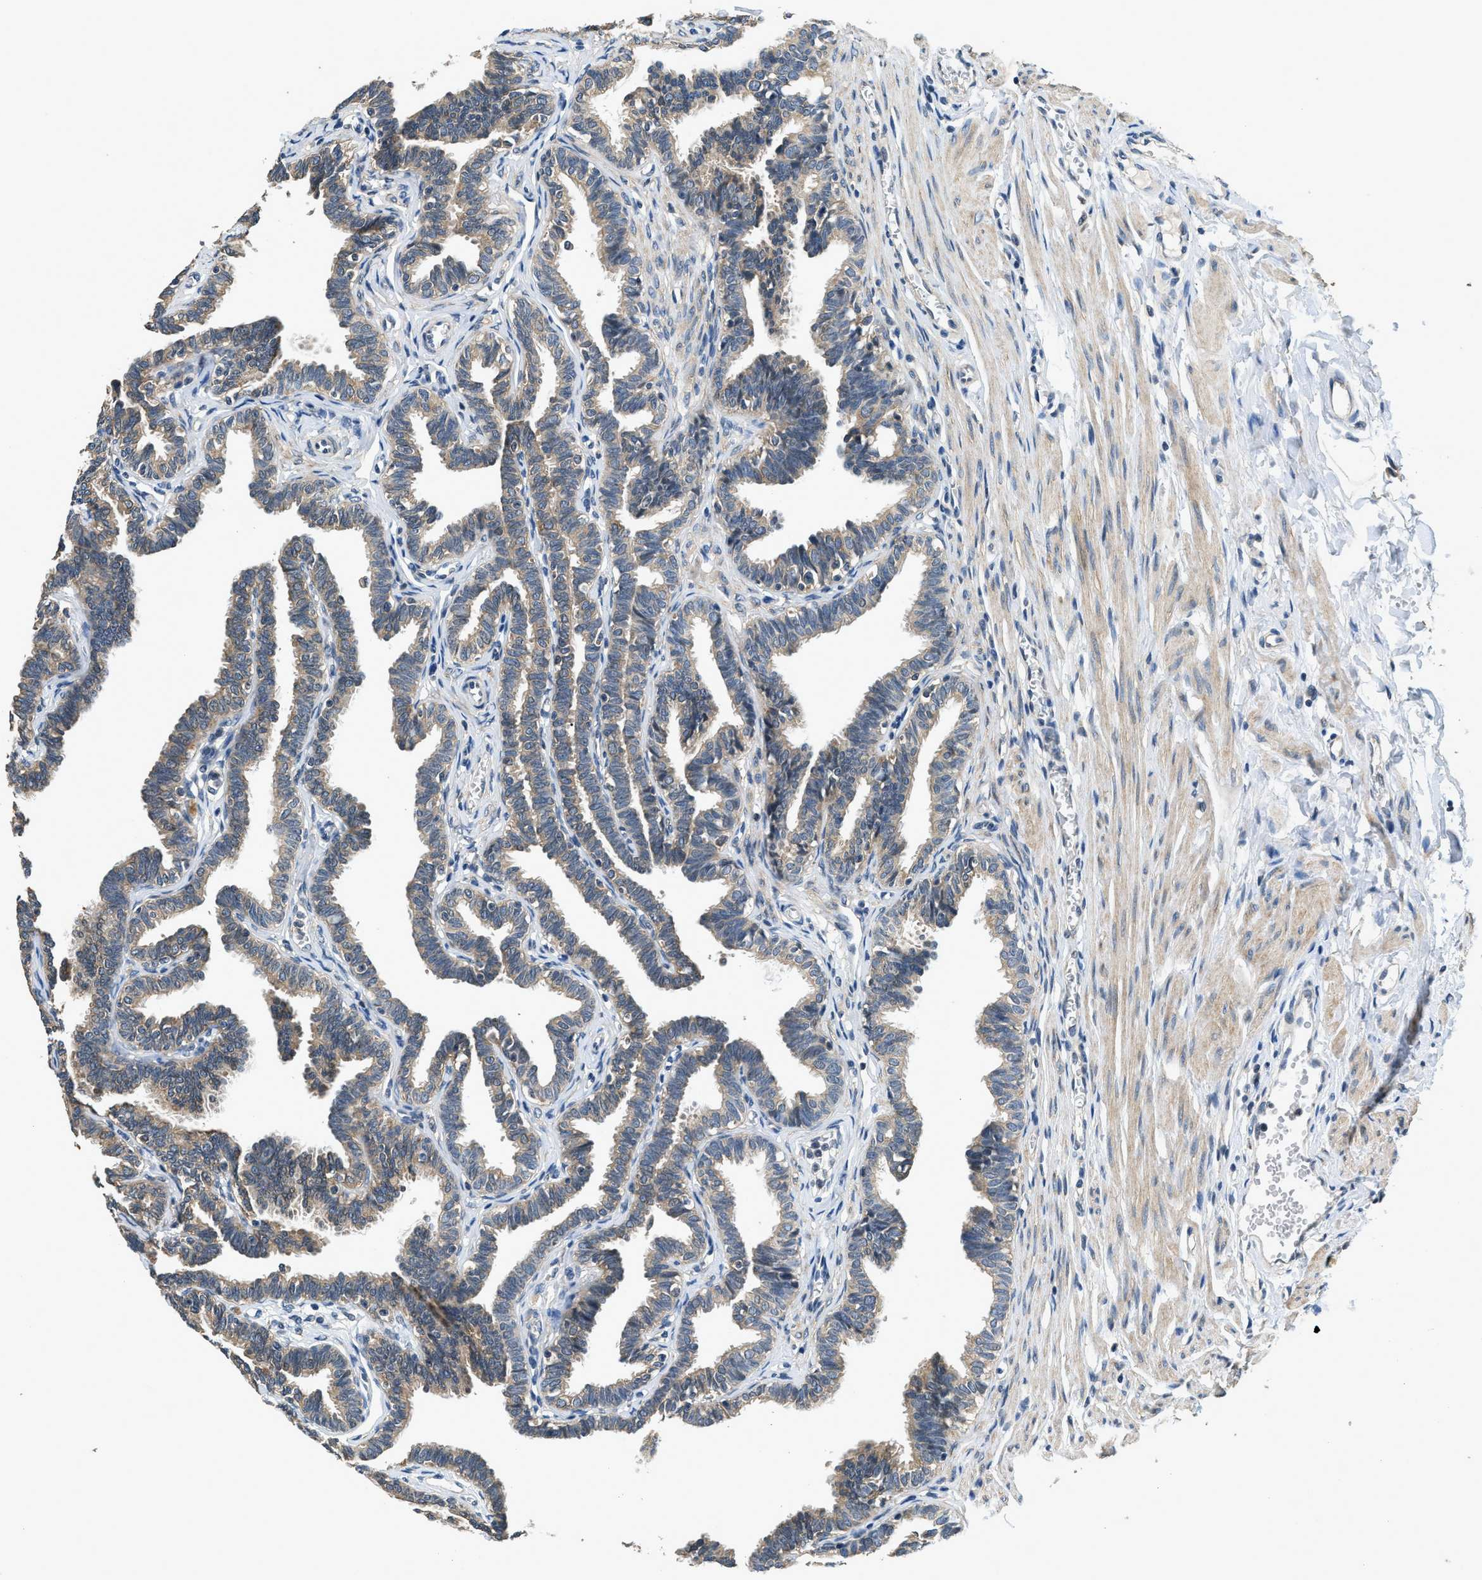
{"staining": {"intensity": "moderate", "quantity": ">75%", "location": "cytoplasmic/membranous"}, "tissue": "fallopian tube", "cell_type": "Glandular cells", "image_type": "normal", "snomed": [{"axis": "morphology", "description": "Normal tissue, NOS"}, {"axis": "topography", "description": "Fallopian tube"}, {"axis": "topography", "description": "Ovary"}], "caption": "Immunohistochemical staining of normal human fallopian tube reveals >75% levels of moderate cytoplasmic/membranous protein positivity in about >75% of glandular cells.", "gene": "SSH2", "patient": {"sex": "female", "age": 23}}